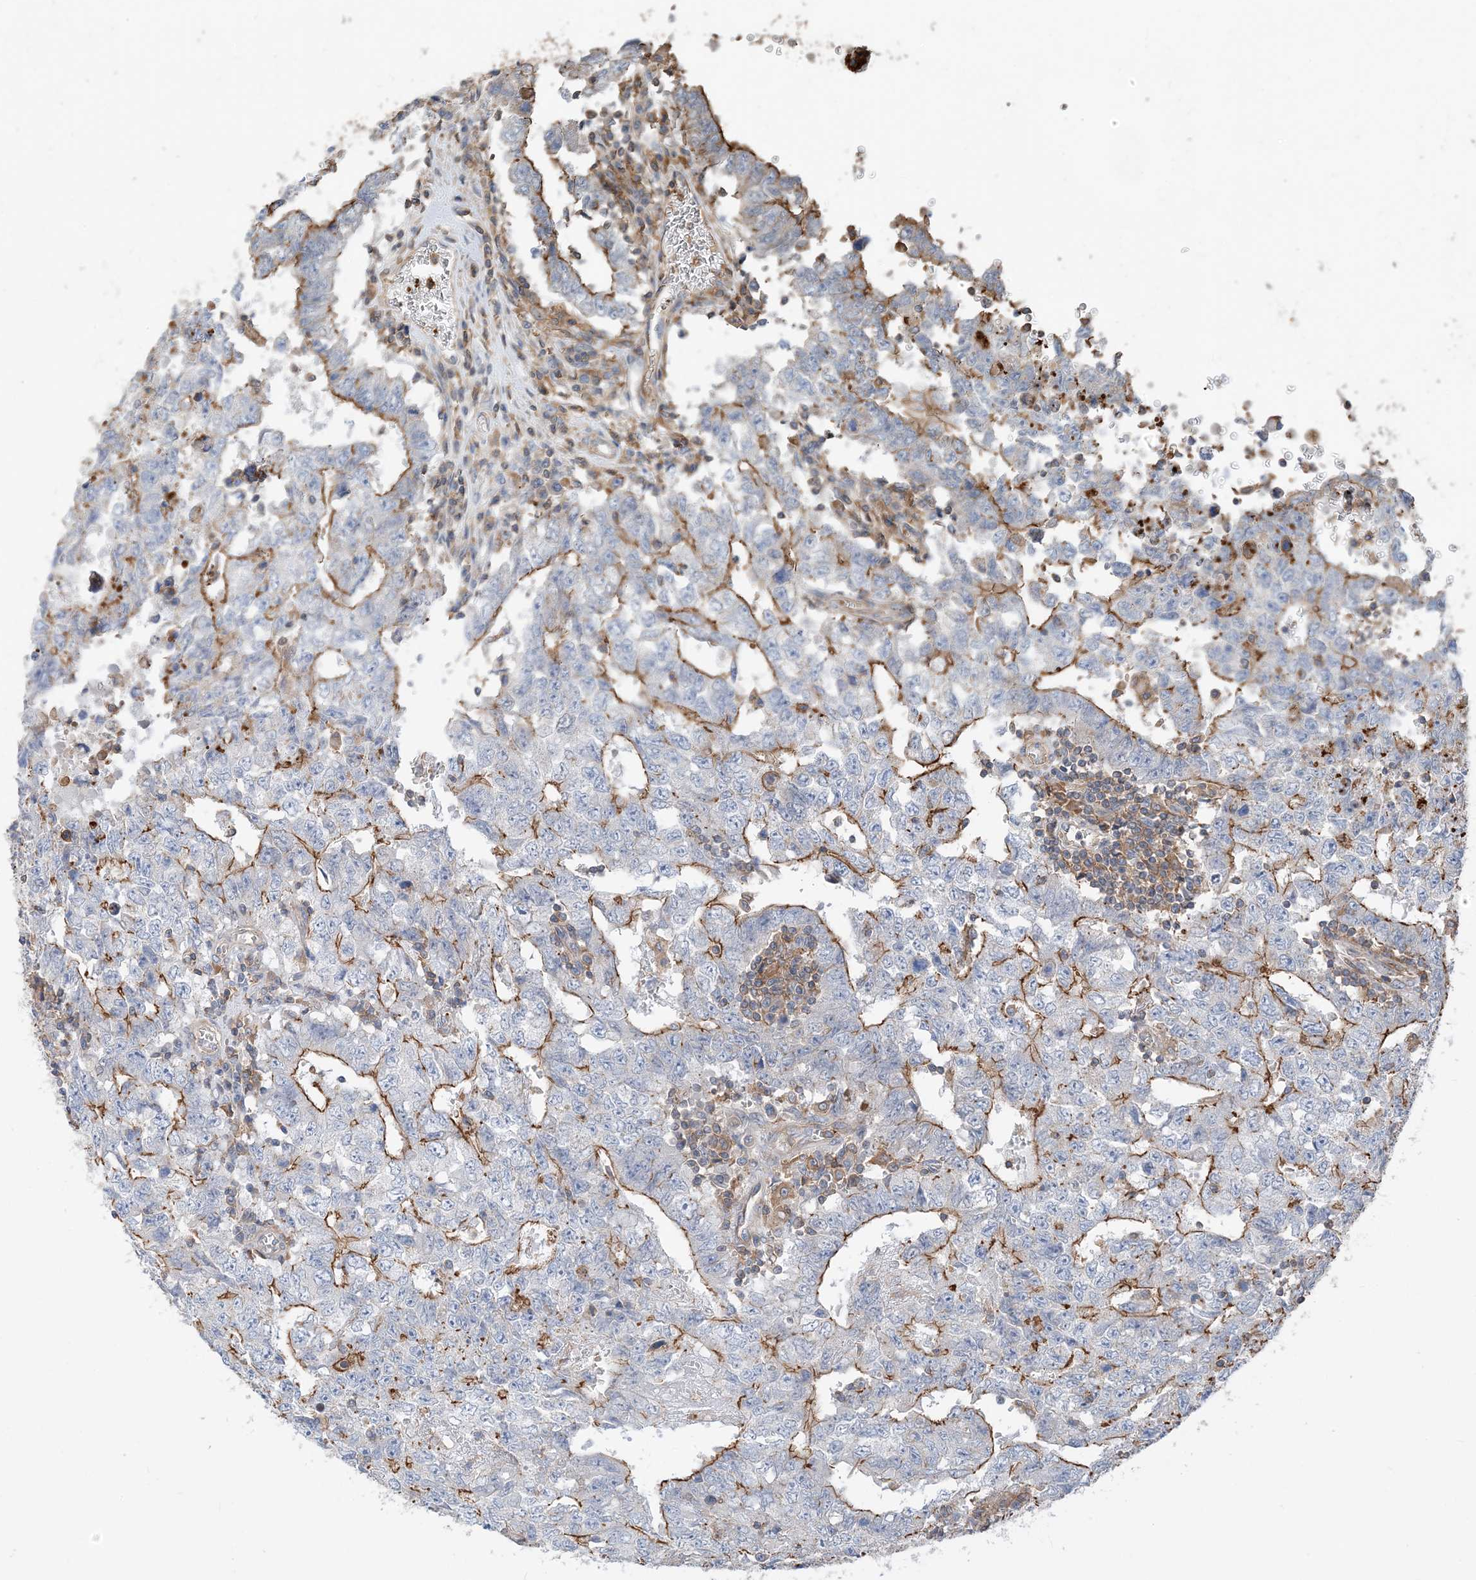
{"staining": {"intensity": "moderate", "quantity": "<25%", "location": "cytoplasmic/membranous"}, "tissue": "testis cancer", "cell_type": "Tumor cells", "image_type": "cancer", "snomed": [{"axis": "morphology", "description": "Carcinoma, Embryonal, NOS"}, {"axis": "topography", "description": "Testis"}], "caption": "Immunohistochemical staining of human testis cancer (embryonal carcinoma) reveals low levels of moderate cytoplasmic/membranous protein staining in approximately <25% of tumor cells.", "gene": "PARVG", "patient": {"sex": "male", "age": 26}}